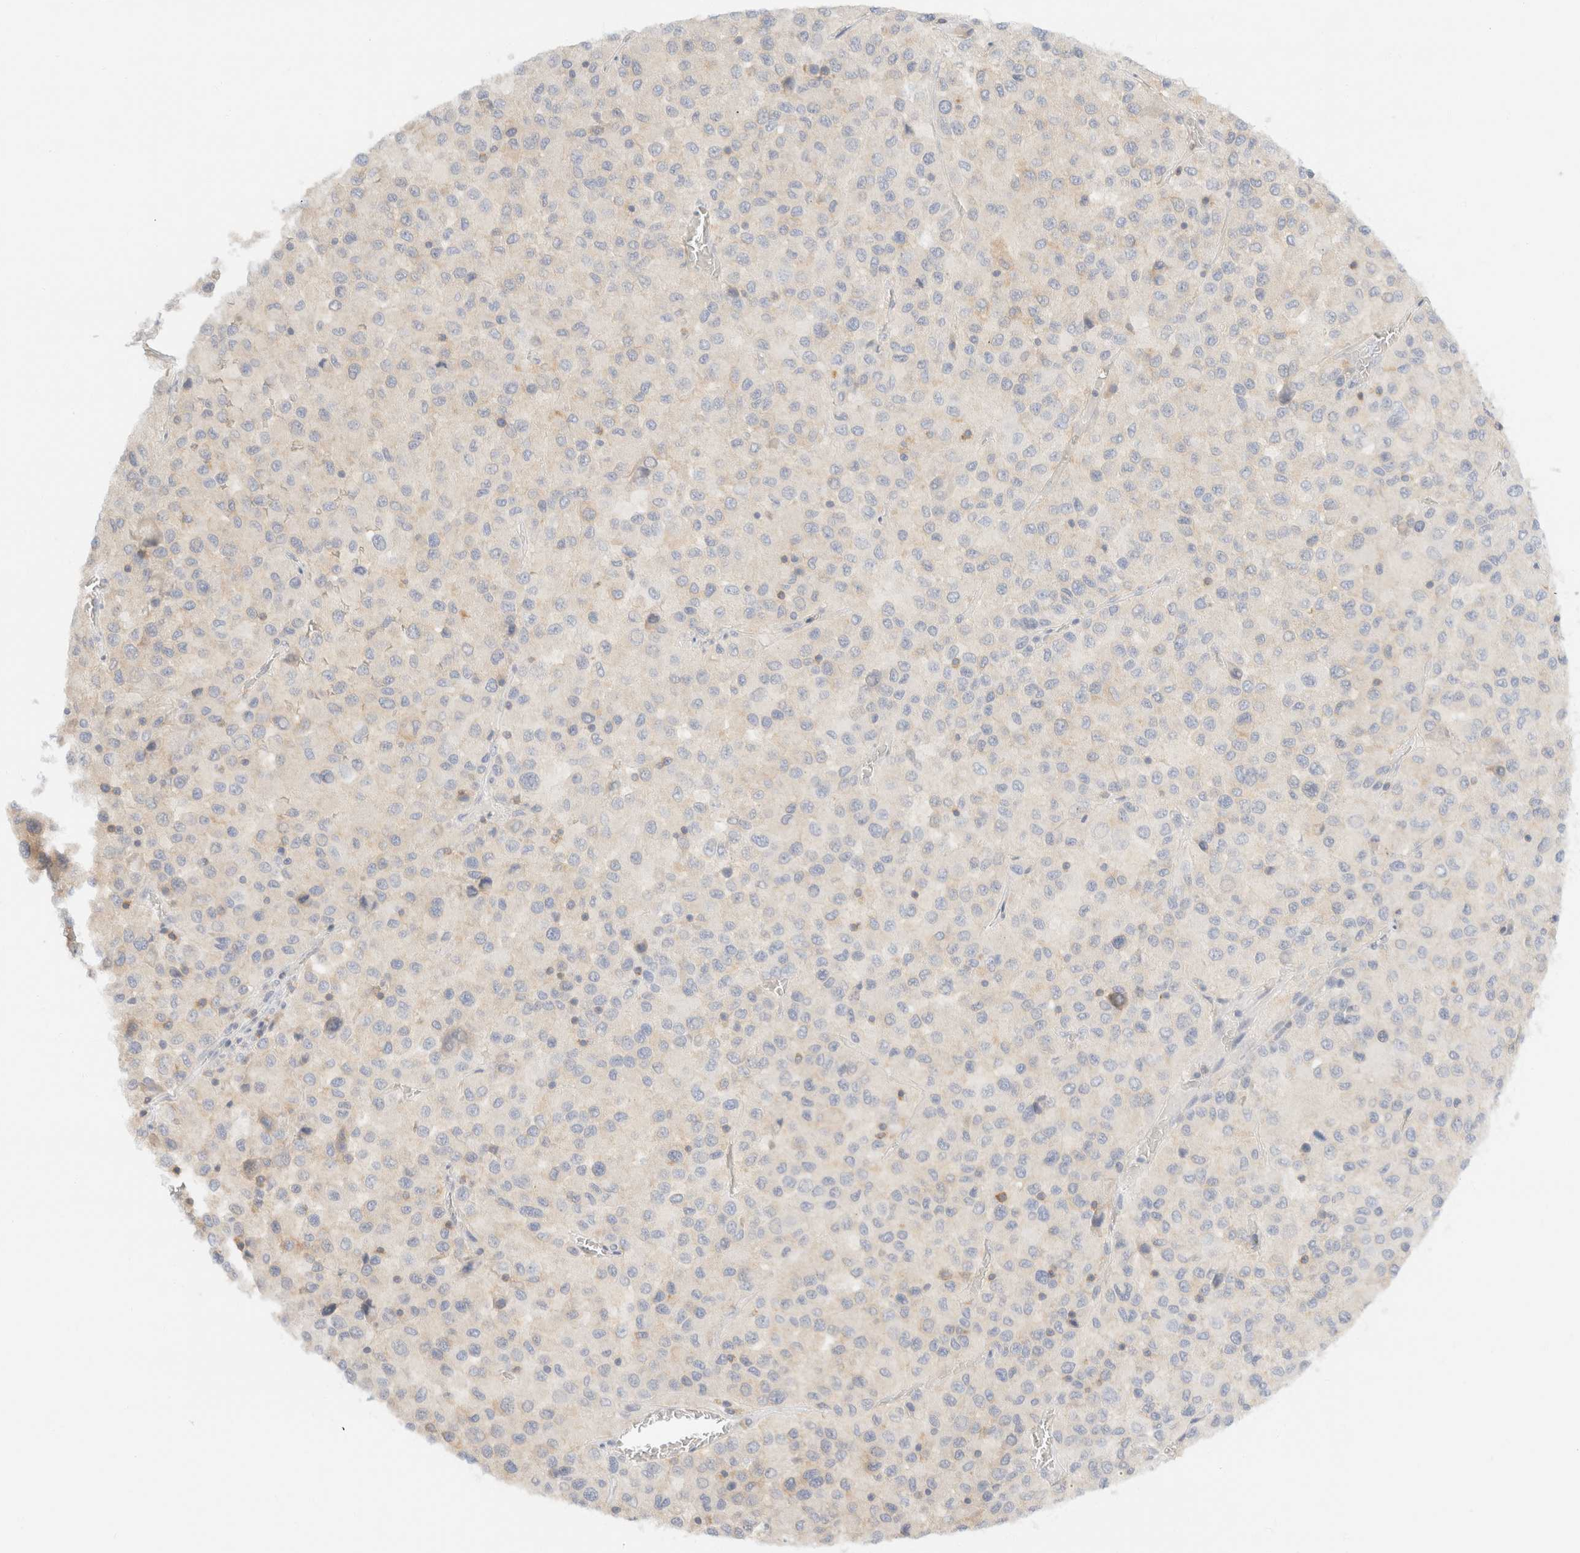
{"staining": {"intensity": "negative", "quantity": "none", "location": "none"}, "tissue": "melanoma", "cell_type": "Tumor cells", "image_type": "cancer", "snomed": [{"axis": "morphology", "description": "Malignant melanoma, Metastatic site"}, {"axis": "topography", "description": "Lung"}], "caption": "Immunohistochemistry (IHC) micrograph of human melanoma stained for a protein (brown), which shows no staining in tumor cells. (DAB (3,3'-diaminobenzidine) immunohistochemistry (IHC) visualized using brightfield microscopy, high magnification).", "gene": "SH3GLB2", "patient": {"sex": "male", "age": 64}}